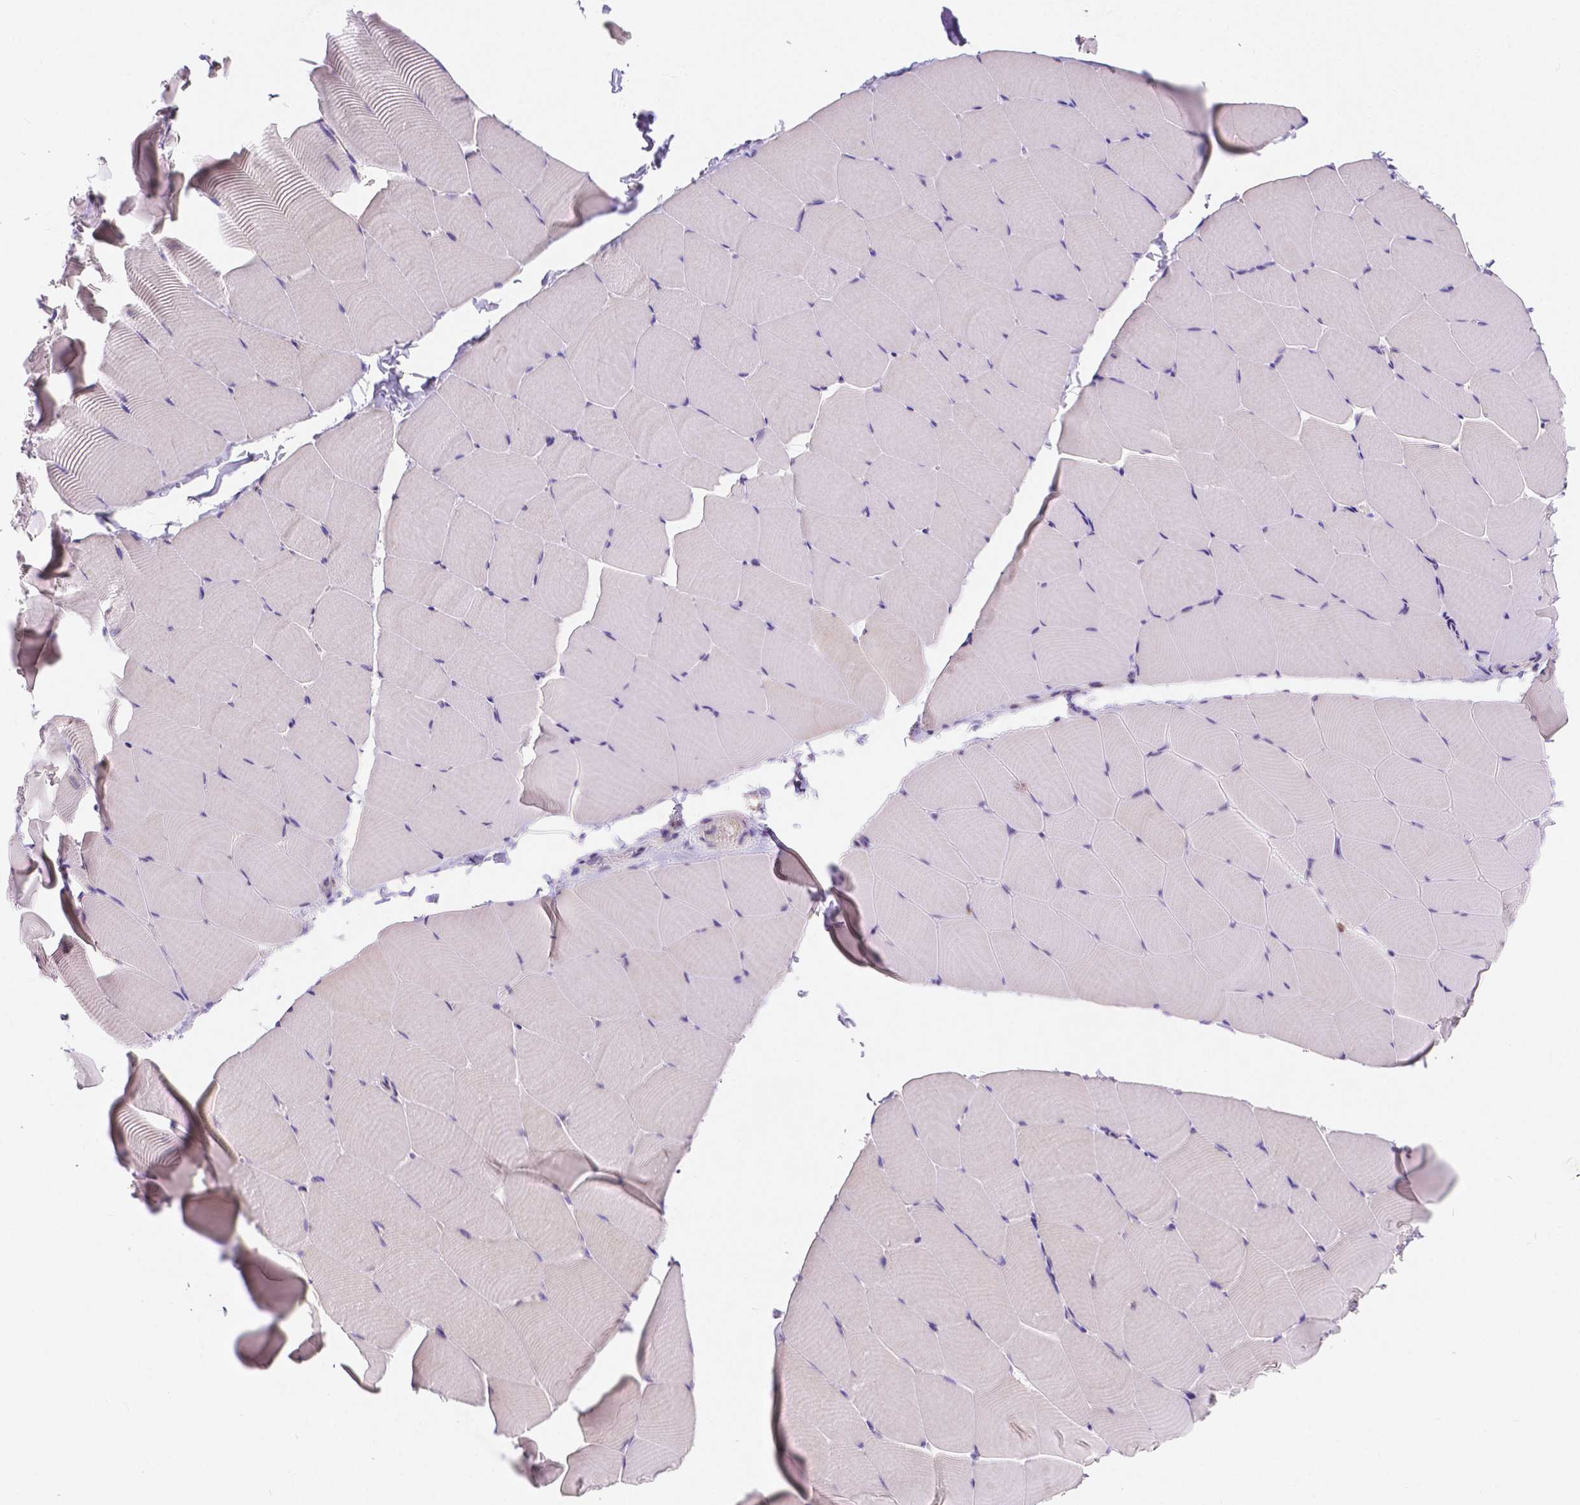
{"staining": {"intensity": "negative", "quantity": "none", "location": "none"}, "tissue": "skeletal muscle", "cell_type": "Myocytes", "image_type": "normal", "snomed": [{"axis": "morphology", "description": "Normal tissue, NOS"}, {"axis": "topography", "description": "Skeletal muscle"}], "caption": "The immunohistochemistry histopathology image has no significant positivity in myocytes of skeletal muscle. (DAB IHC, high magnification).", "gene": "ZNRD2", "patient": {"sex": "male", "age": 25}}